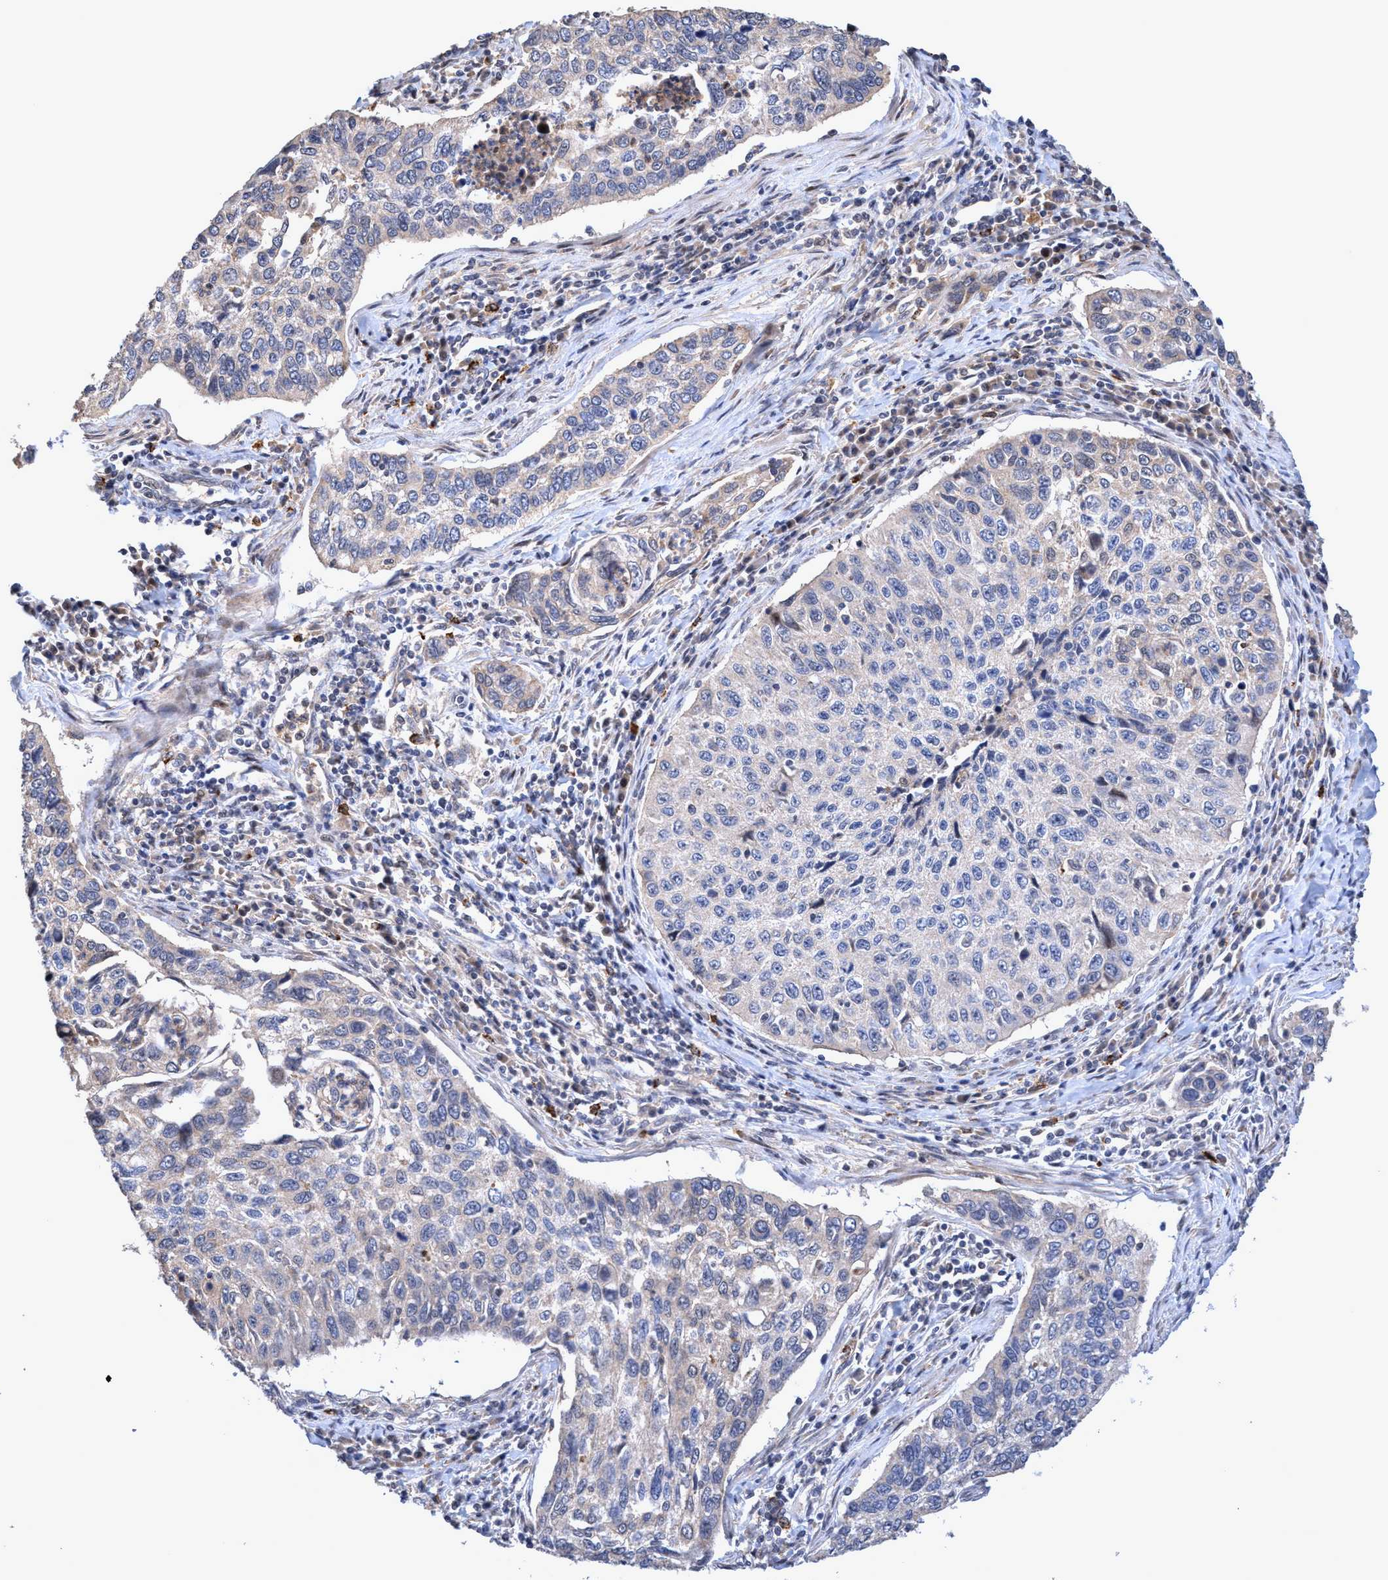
{"staining": {"intensity": "negative", "quantity": "none", "location": "none"}, "tissue": "cervical cancer", "cell_type": "Tumor cells", "image_type": "cancer", "snomed": [{"axis": "morphology", "description": "Squamous cell carcinoma, NOS"}, {"axis": "topography", "description": "Cervix"}], "caption": "This is an immunohistochemistry image of human cervical squamous cell carcinoma. There is no positivity in tumor cells.", "gene": "ZNF677", "patient": {"sex": "female", "age": 53}}